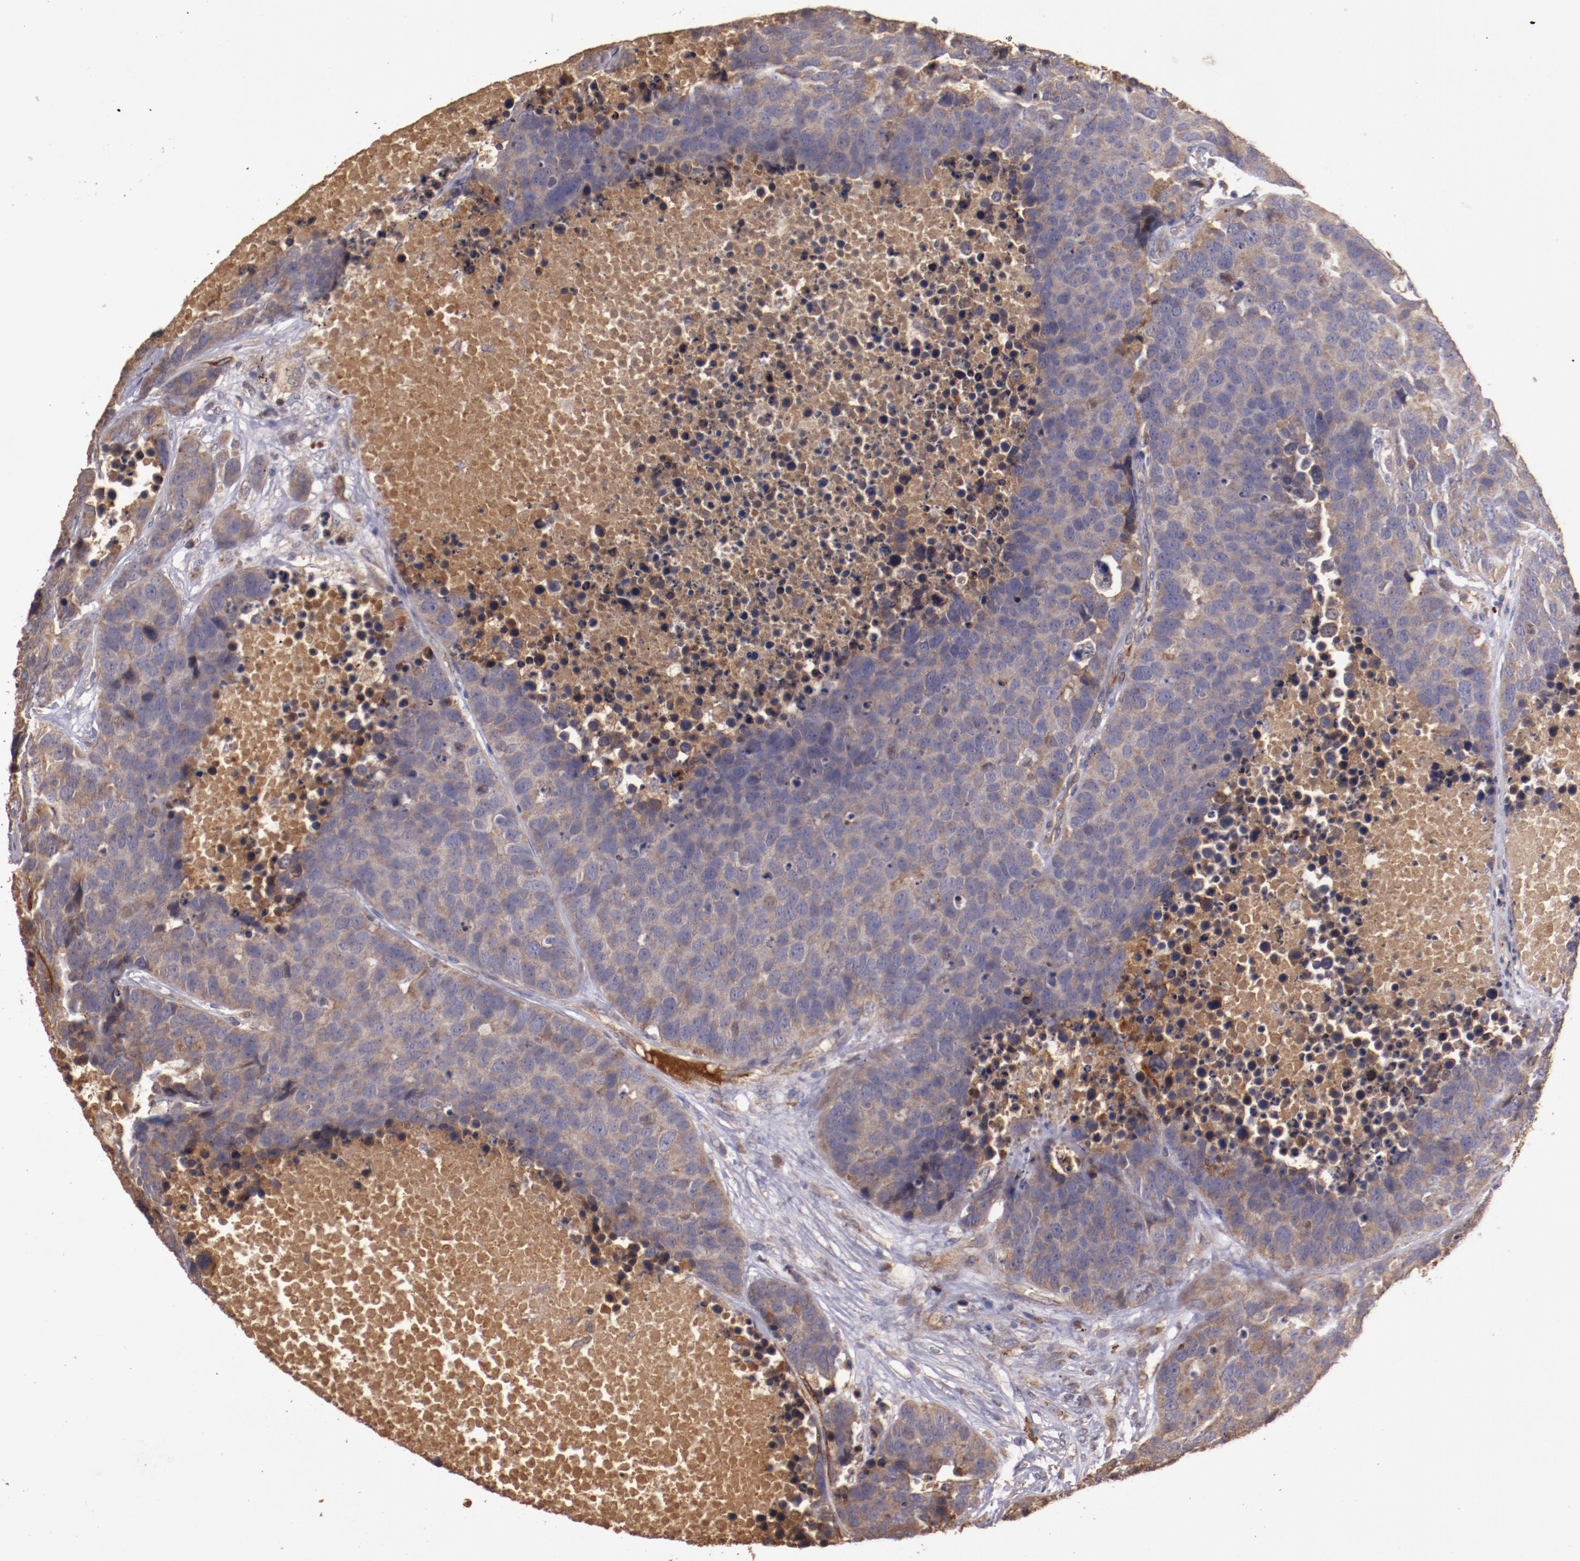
{"staining": {"intensity": "moderate", "quantity": ">75%", "location": "cytoplasmic/membranous"}, "tissue": "carcinoid", "cell_type": "Tumor cells", "image_type": "cancer", "snomed": [{"axis": "morphology", "description": "Carcinoid, malignant, NOS"}, {"axis": "topography", "description": "Lung"}], "caption": "Immunohistochemical staining of human carcinoid (malignant) exhibits medium levels of moderate cytoplasmic/membranous protein staining in about >75% of tumor cells. Immunohistochemistry (ihc) stains the protein of interest in brown and the nuclei are stained blue.", "gene": "SRRD", "patient": {"sex": "male", "age": 60}}